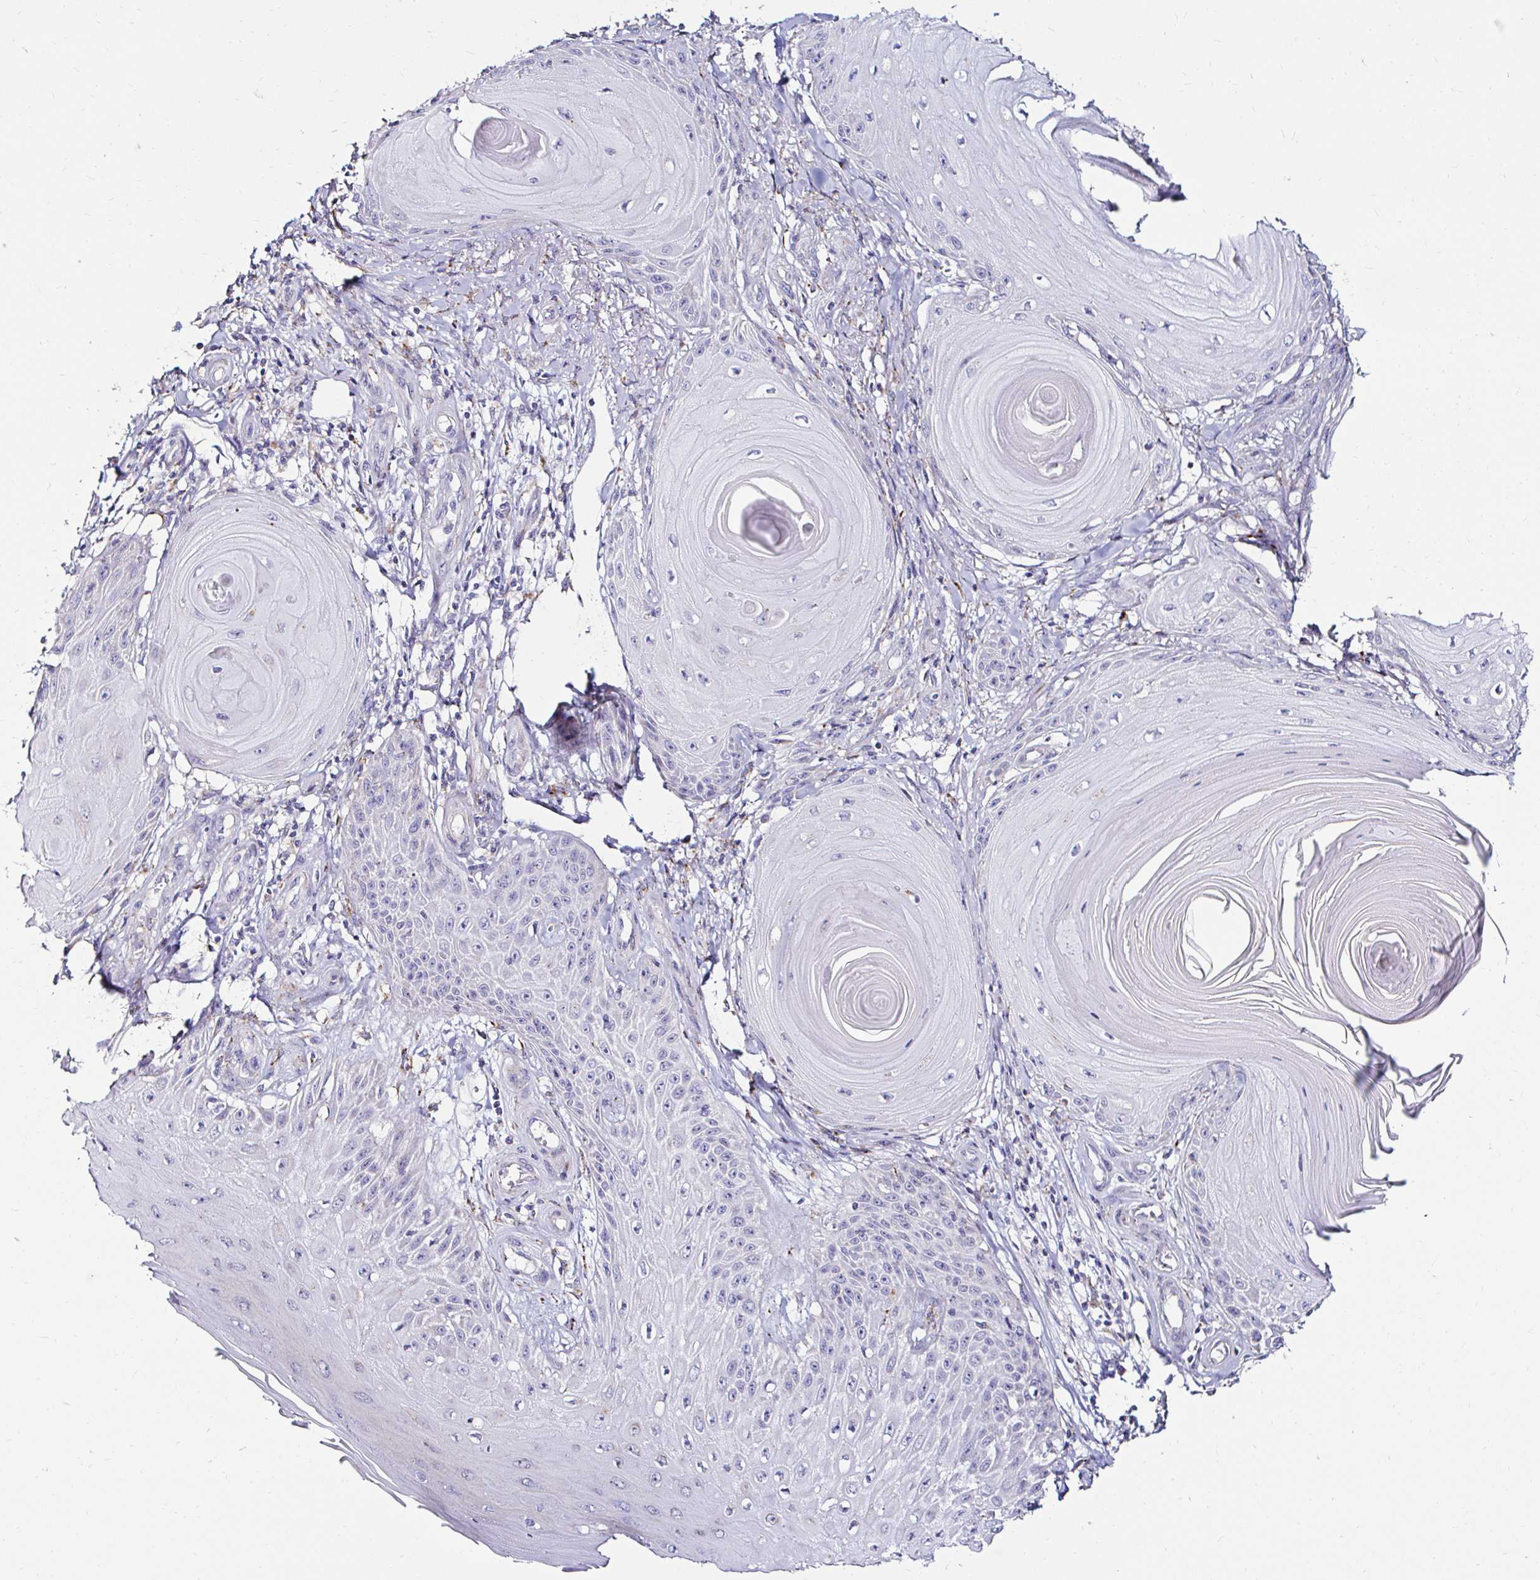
{"staining": {"intensity": "negative", "quantity": "none", "location": "none"}, "tissue": "skin cancer", "cell_type": "Tumor cells", "image_type": "cancer", "snomed": [{"axis": "morphology", "description": "Squamous cell carcinoma, NOS"}, {"axis": "topography", "description": "Skin"}], "caption": "An immunohistochemistry photomicrograph of squamous cell carcinoma (skin) is shown. There is no staining in tumor cells of squamous cell carcinoma (skin).", "gene": "GALNS", "patient": {"sex": "female", "age": 77}}